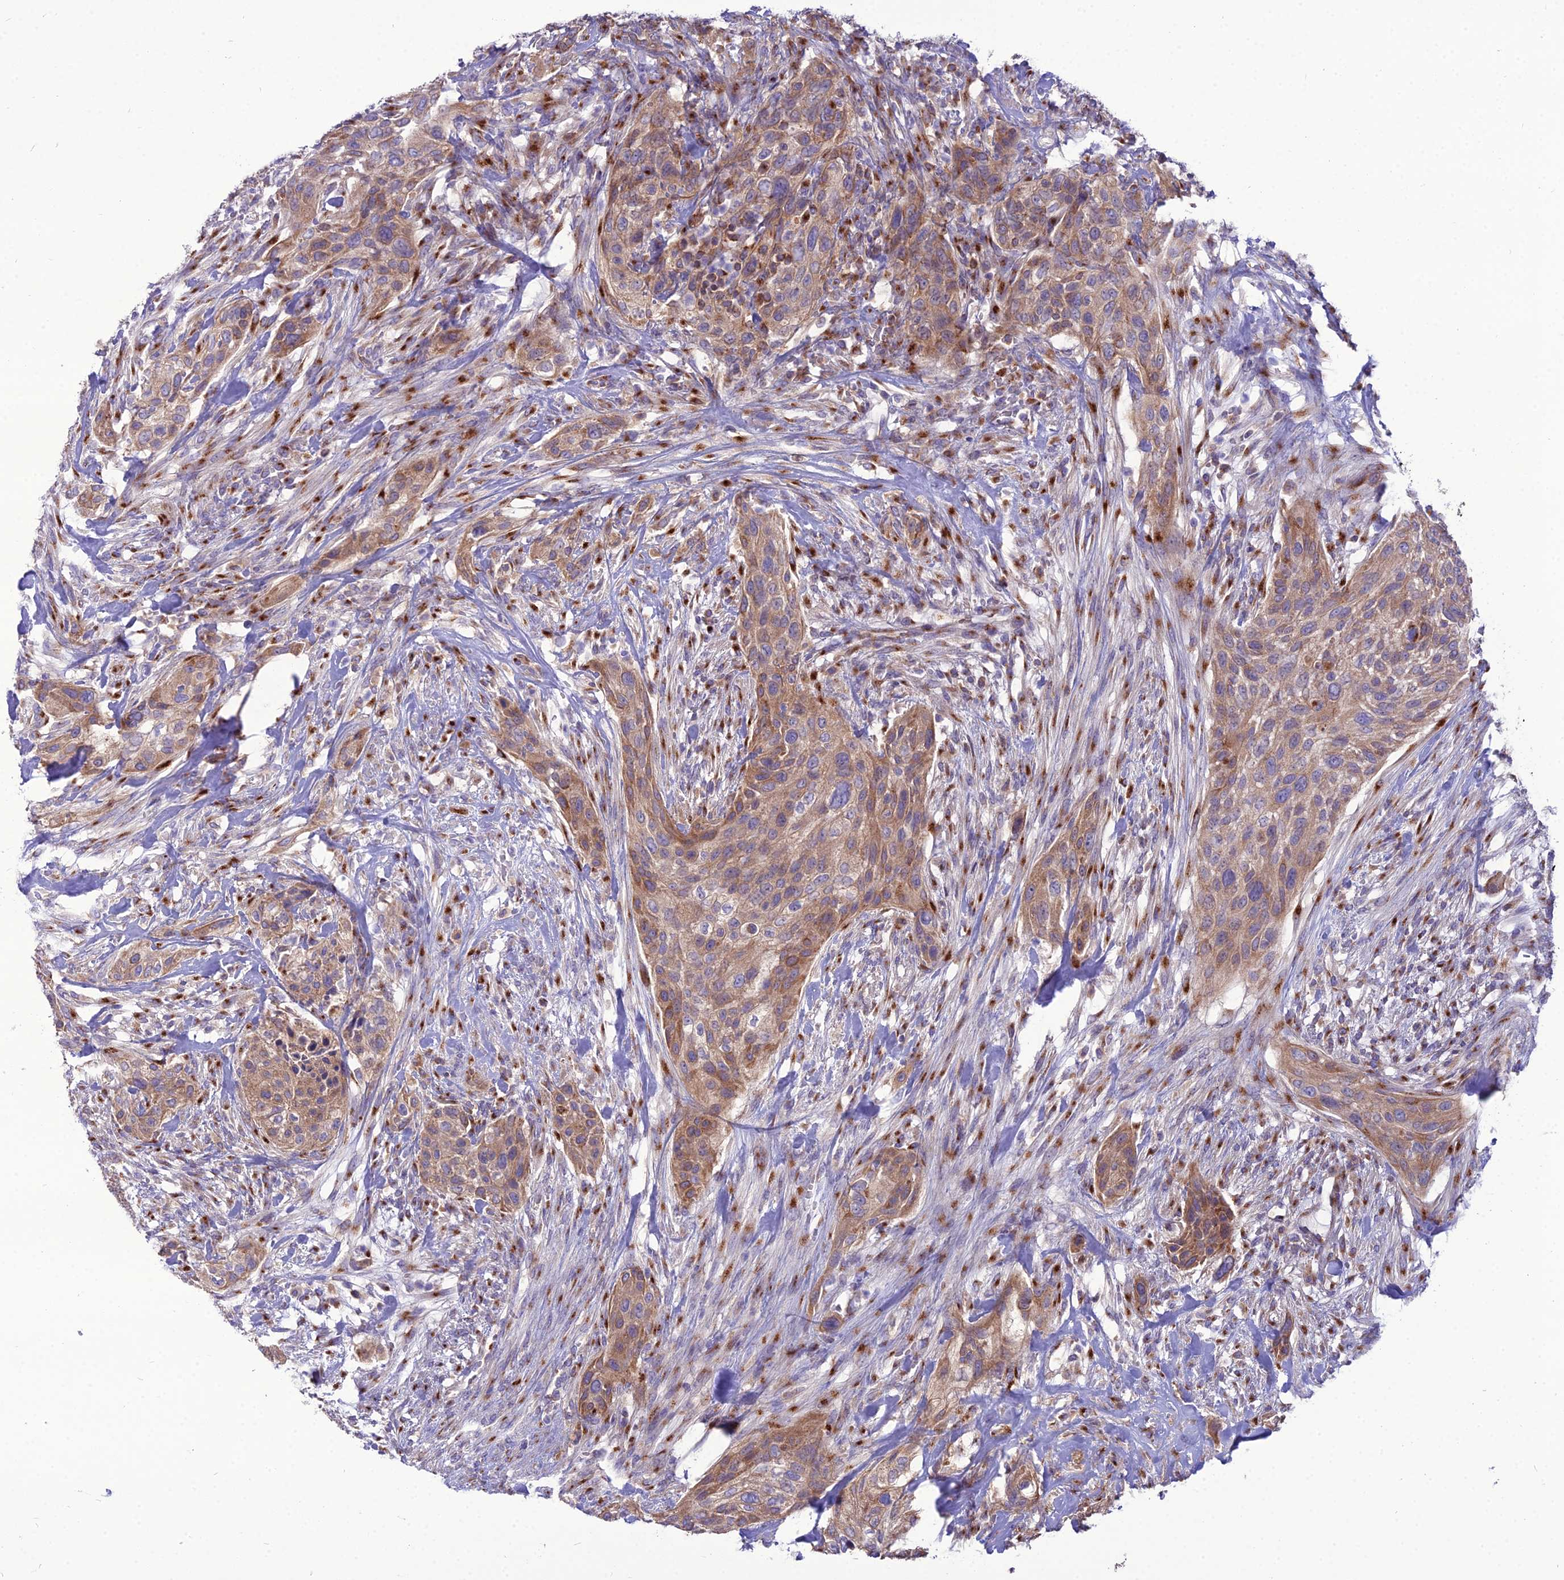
{"staining": {"intensity": "moderate", "quantity": ">75%", "location": "cytoplasmic/membranous"}, "tissue": "urothelial cancer", "cell_type": "Tumor cells", "image_type": "cancer", "snomed": [{"axis": "morphology", "description": "Urothelial carcinoma, High grade"}, {"axis": "topography", "description": "Urinary bladder"}], "caption": "A brown stain shows moderate cytoplasmic/membranous positivity of a protein in human urothelial cancer tumor cells.", "gene": "SPRYD7", "patient": {"sex": "male", "age": 35}}